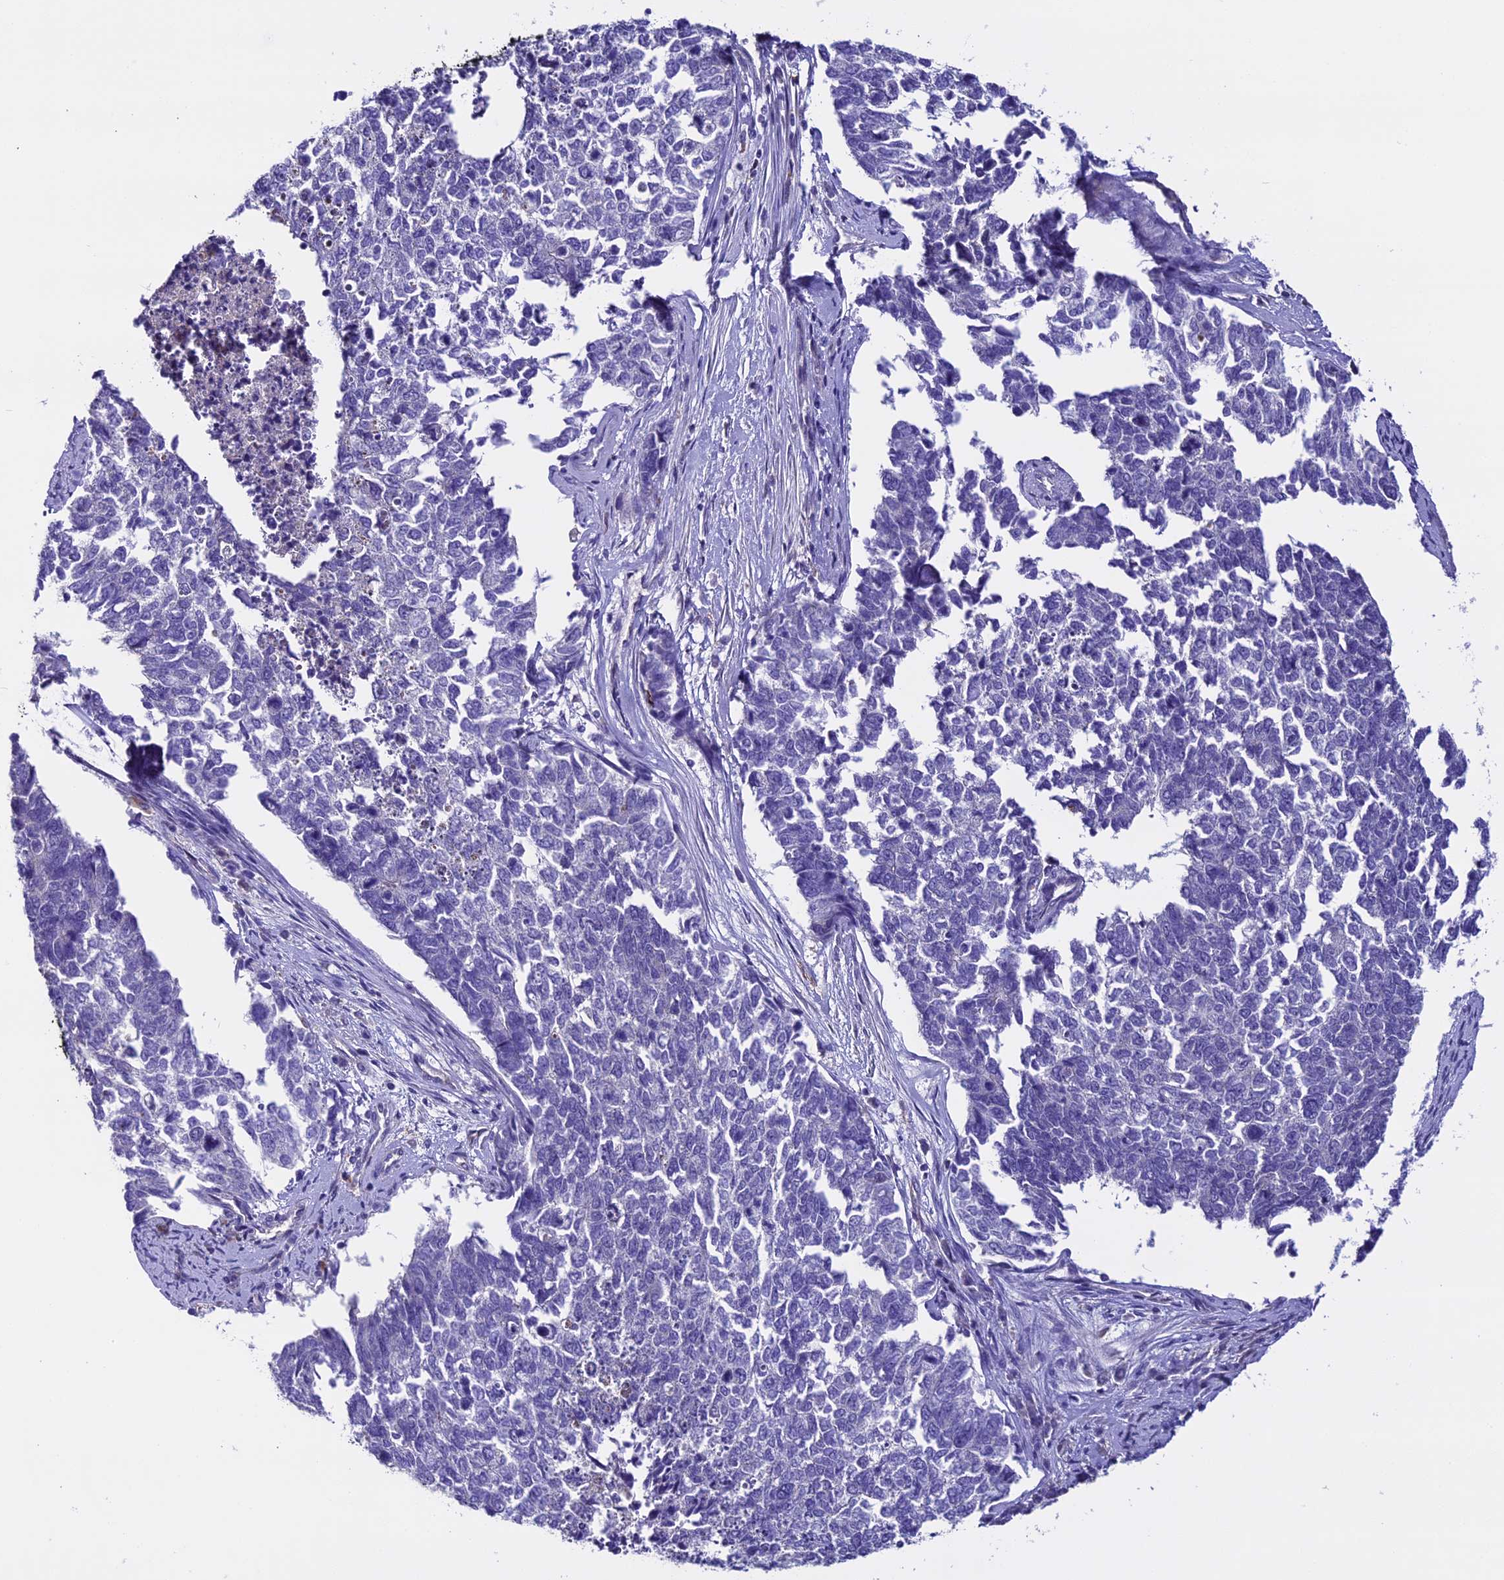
{"staining": {"intensity": "negative", "quantity": "none", "location": "none"}, "tissue": "cervical cancer", "cell_type": "Tumor cells", "image_type": "cancer", "snomed": [{"axis": "morphology", "description": "Squamous cell carcinoma, NOS"}, {"axis": "topography", "description": "Cervix"}], "caption": "Tumor cells show no significant protein staining in cervical cancer (squamous cell carcinoma).", "gene": "NOD2", "patient": {"sex": "female", "age": 63}}